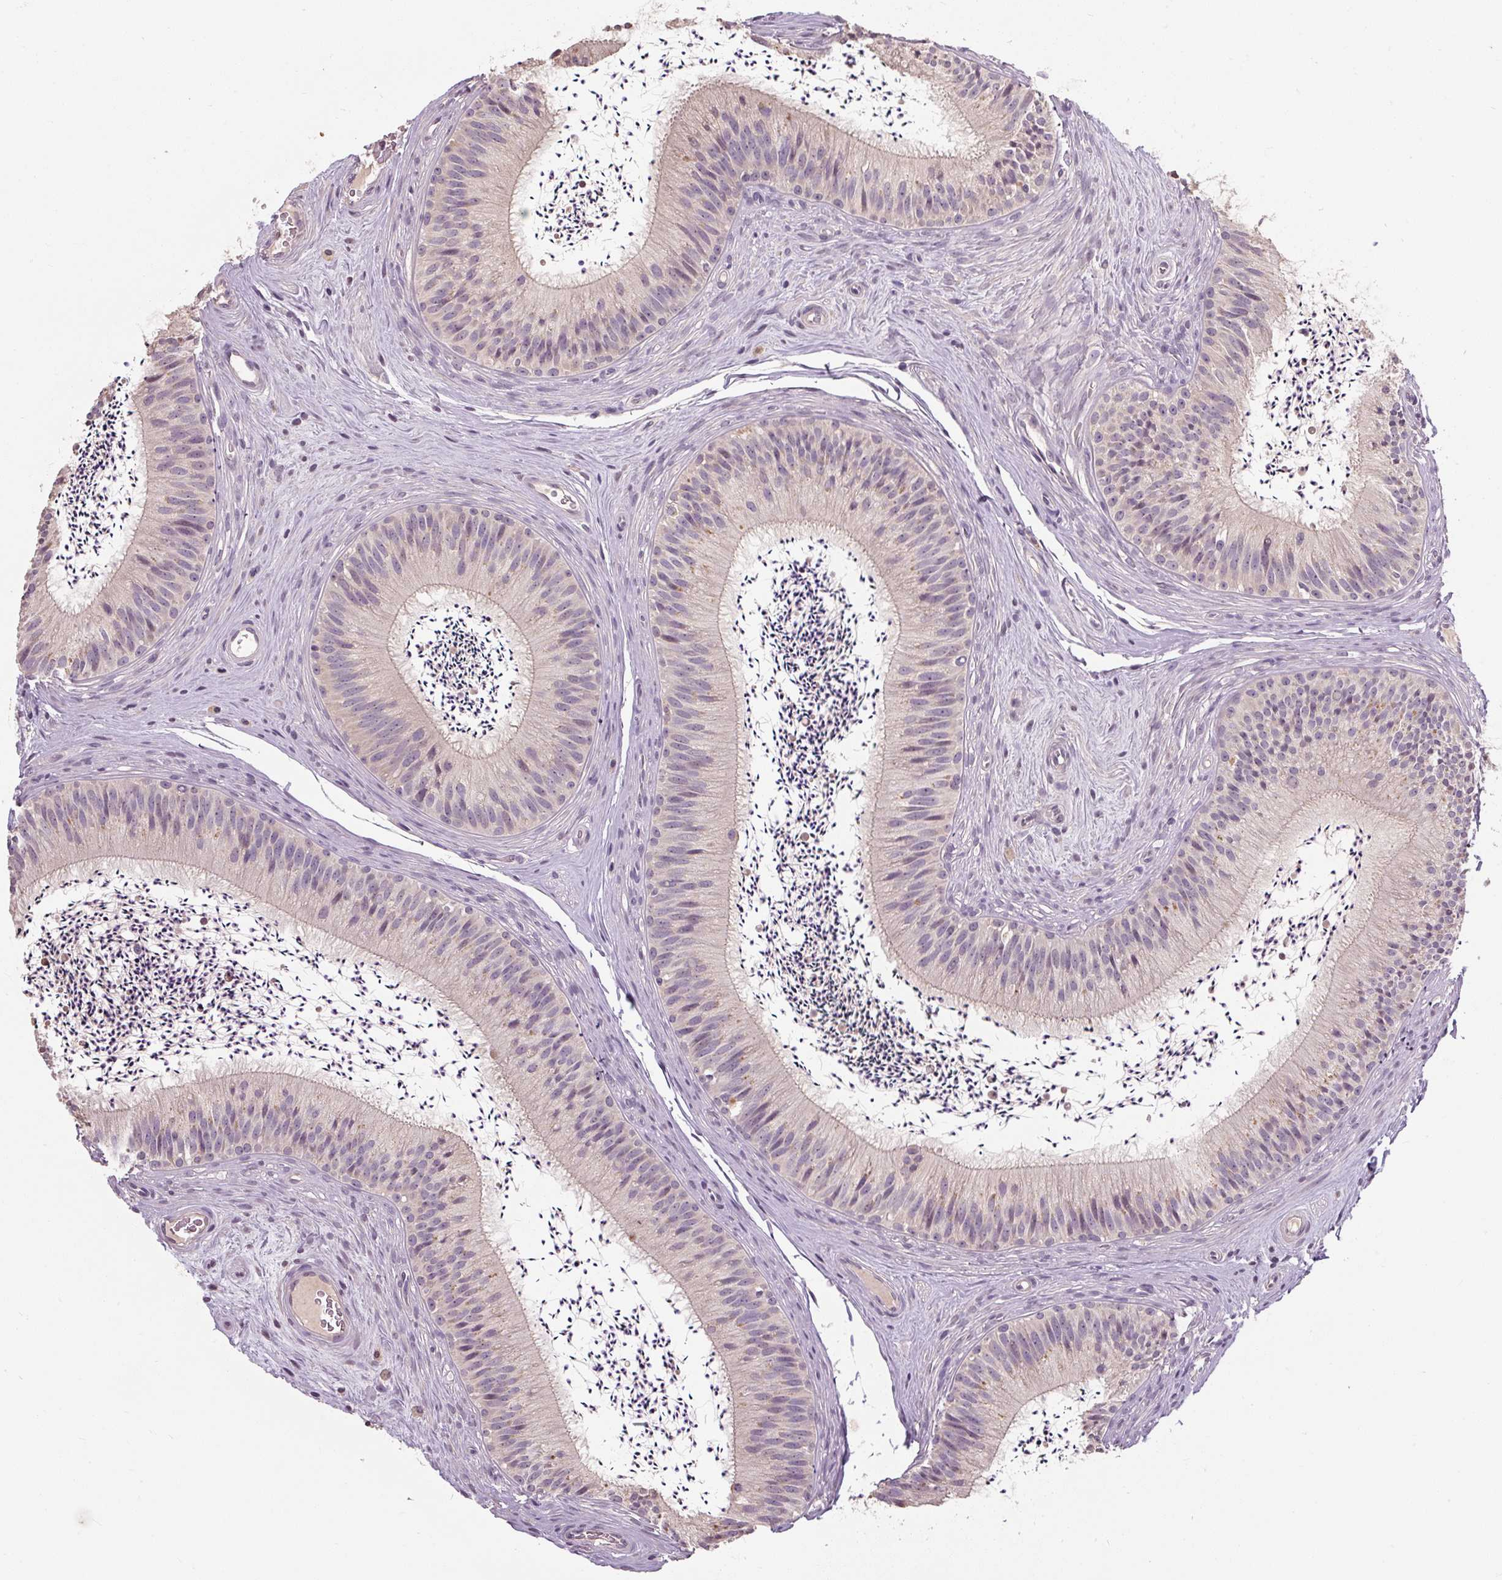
{"staining": {"intensity": "weak", "quantity": "<25%", "location": "cytoplasmic/membranous"}, "tissue": "epididymis", "cell_type": "Glandular cells", "image_type": "normal", "snomed": [{"axis": "morphology", "description": "Normal tissue, NOS"}, {"axis": "topography", "description": "Epididymis"}], "caption": "Glandular cells show no significant protein positivity in normal epididymis. (DAB (3,3'-diaminobenzidine) IHC visualized using brightfield microscopy, high magnification).", "gene": "CFAP65", "patient": {"sex": "male", "age": 24}}